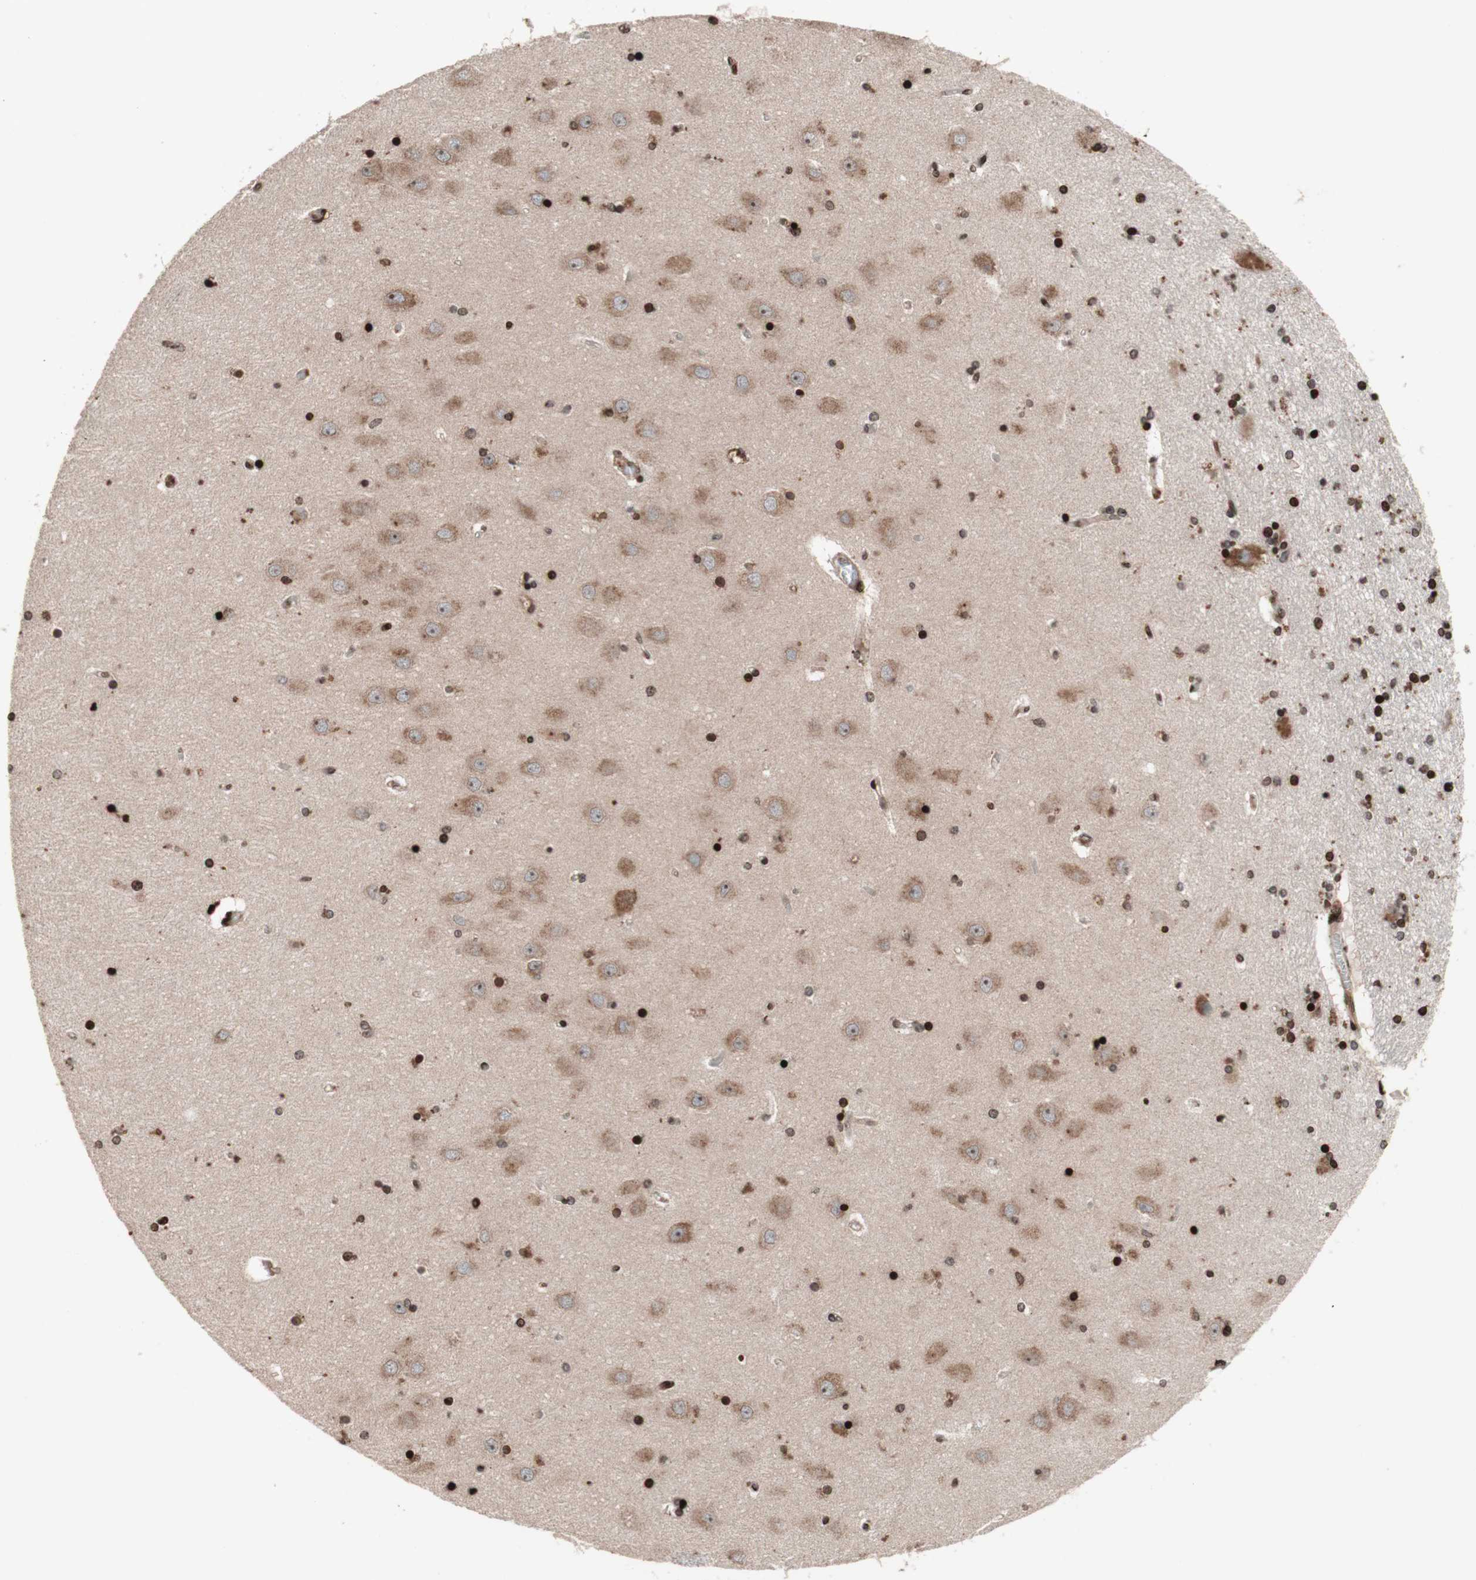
{"staining": {"intensity": "strong", "quantity": "25%-75%", "location": "nuclear"}, "tissue": "hippocampus", "cell_type": "Glial cells", "image_type": "normal", "snomed": [{"axis": "morphology", "description": "Normal tissue, NOS"}, {"axis": "topography", "description": "Hippocampus"}], "caption": "The image displays immunohistochemical staining of unremarkable hippocampus. There is strong nuclear expression is appreciated in approximately 25%-75% of glial cells. Using DAB (3,3'-diaminobenzidine) (brown) and hematoxylin (blue) stains, captured at high magnification using brightfield microscopy.", "gene": "POLA1", "patient": {"sex": "female", "age": 54}}